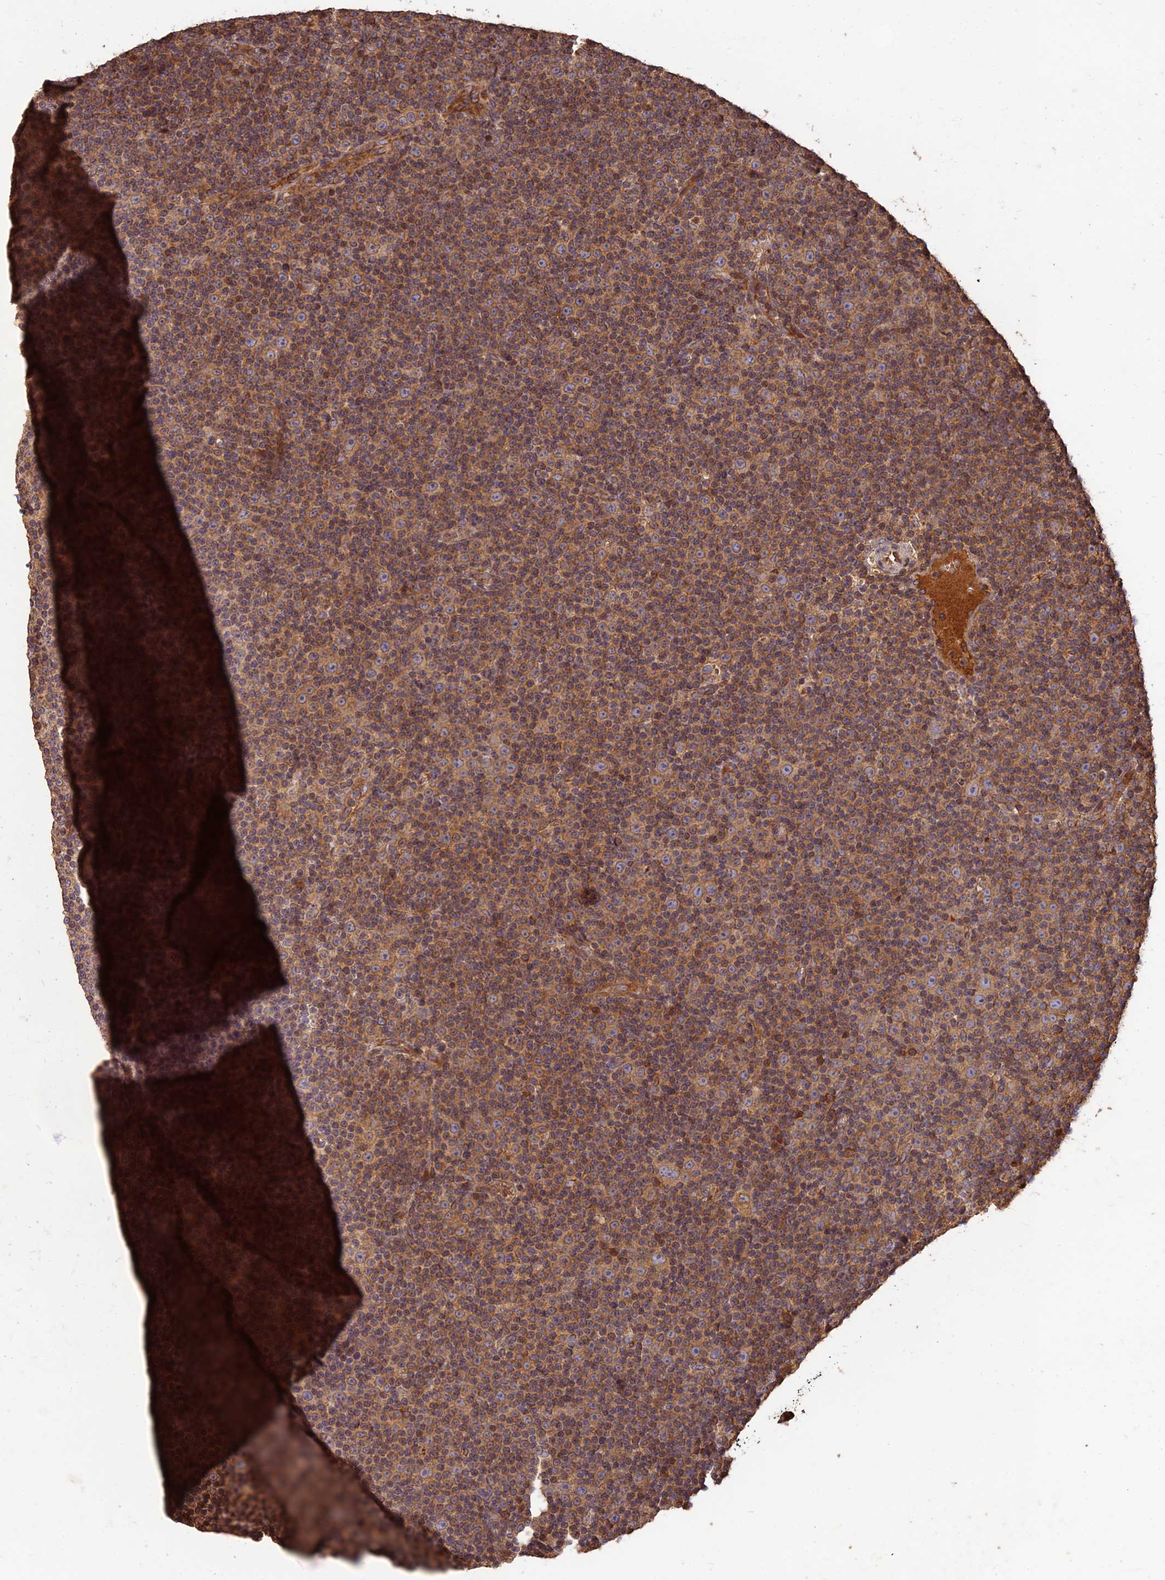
{"staining": {"intensity": "weak", "quantity": ">75%", "location": "cytoplasmic/membranous"}, "tissue": "lymphoma", "cell_type": "Tumor cells", "image_type": "cancer", "snomed": [{"axis": "morphology", "description": "Malignant lymphoma, non-Hodgkin's type, Low grade"}, {"axis": "topography", "description": "Lymph node"}], "caption": "The immunohistochemical stain shows weak cytoplasmic/membranous staining in tumor cells of lymphoma tissue. The staining is performed using DAB brown chromogen to label protein expression. The nuclei are counter-stained blue using hematoxylin.", "gene": "CORO1C", "patient": {"sex": "female", "age": 67}}